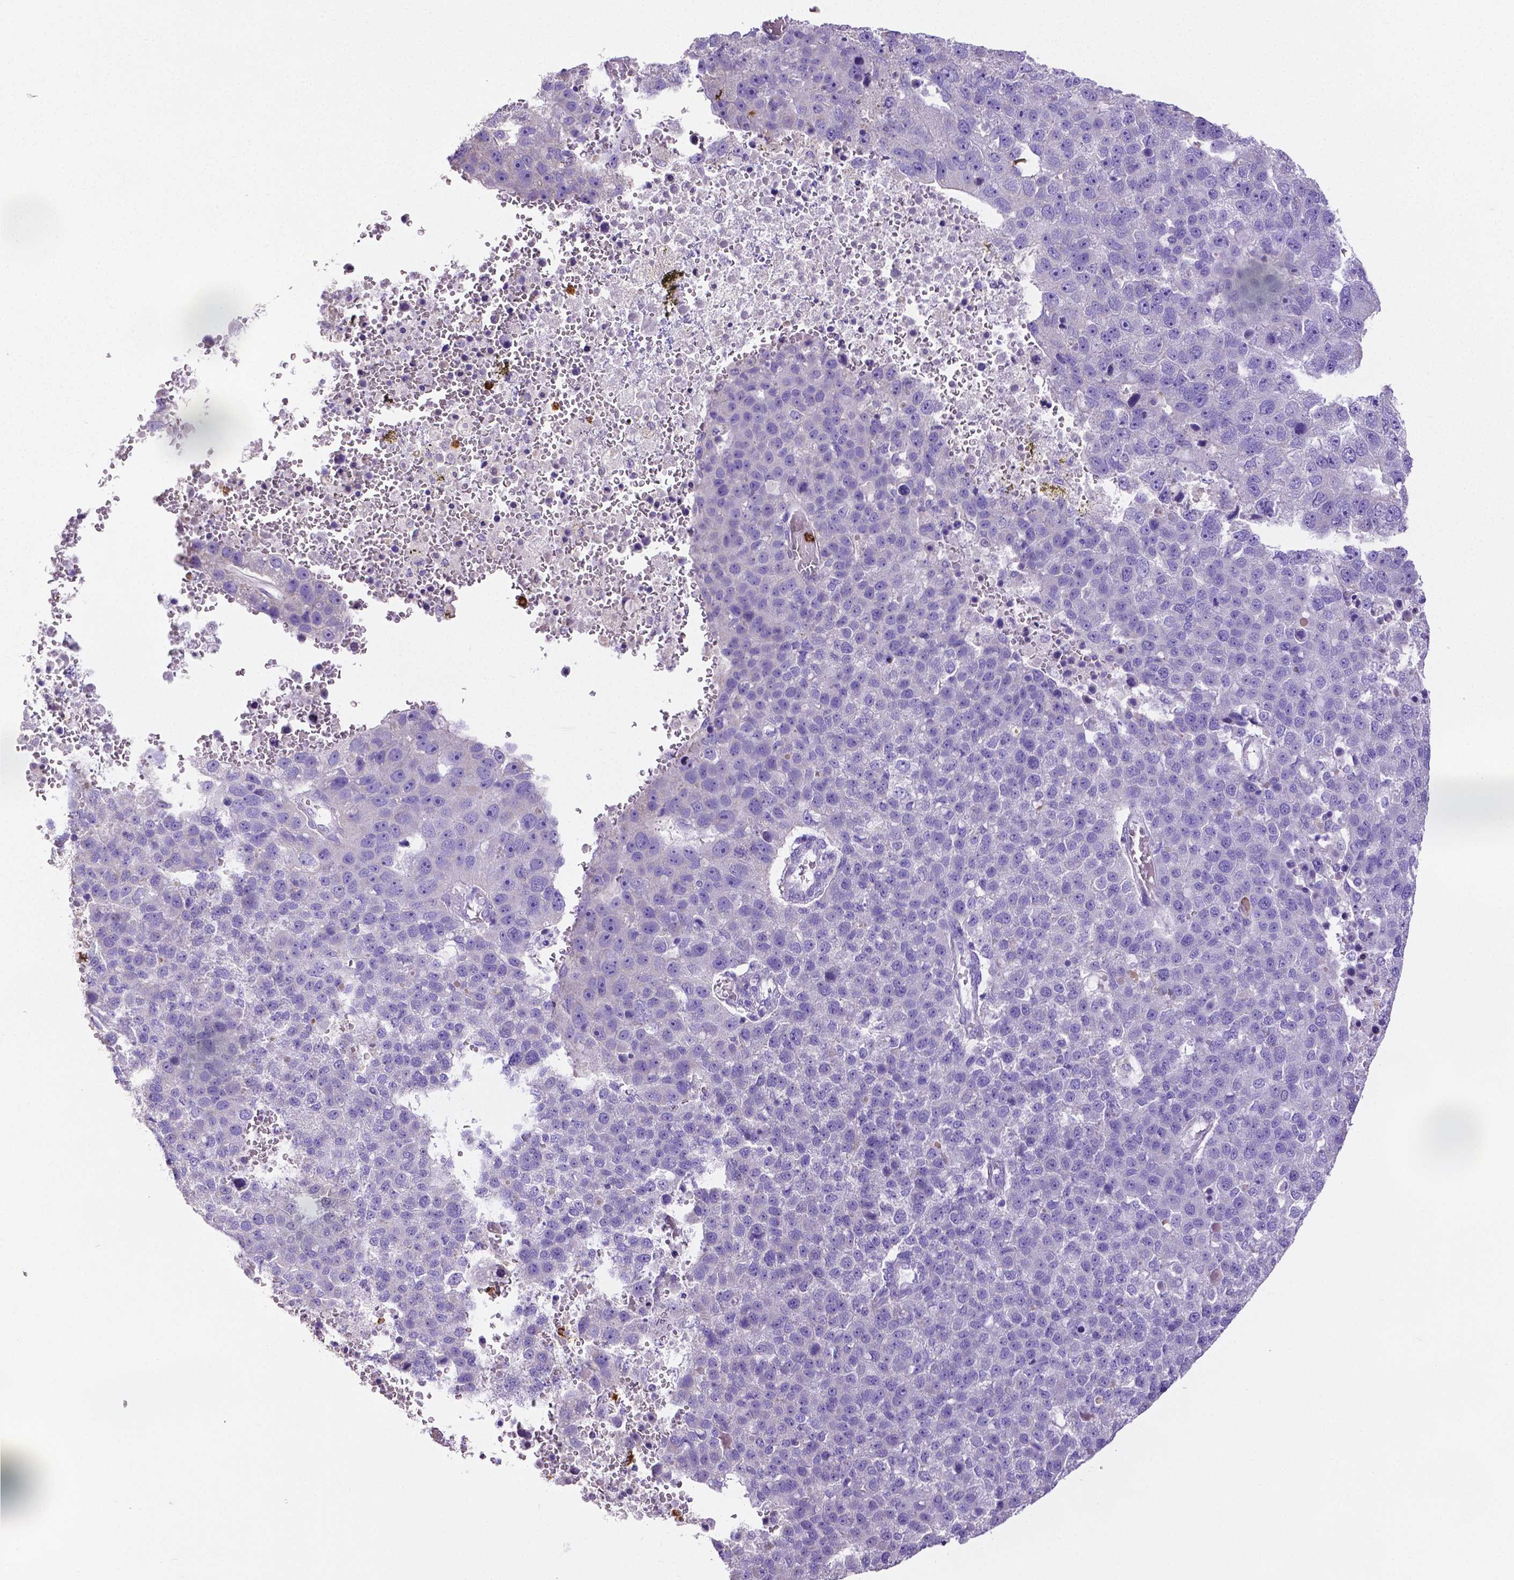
{"staining": {"intensity": "negative", "quantity": "none", "location": "none"}, "tissue": "pancreatic cancer", "cell_type": "Tumor cells", "image_type": "cancer", "snomed": [{"axis": "morphology", "description": "Adenocarcinoma, NOS"}, {"axis": "topography", "description": "Pancreas"}], "caption": "There is no significant expression in tumor cells of pancreatic cancer.", "gene": "MMP9", "patient": {"sex": "female", "age": 61}}